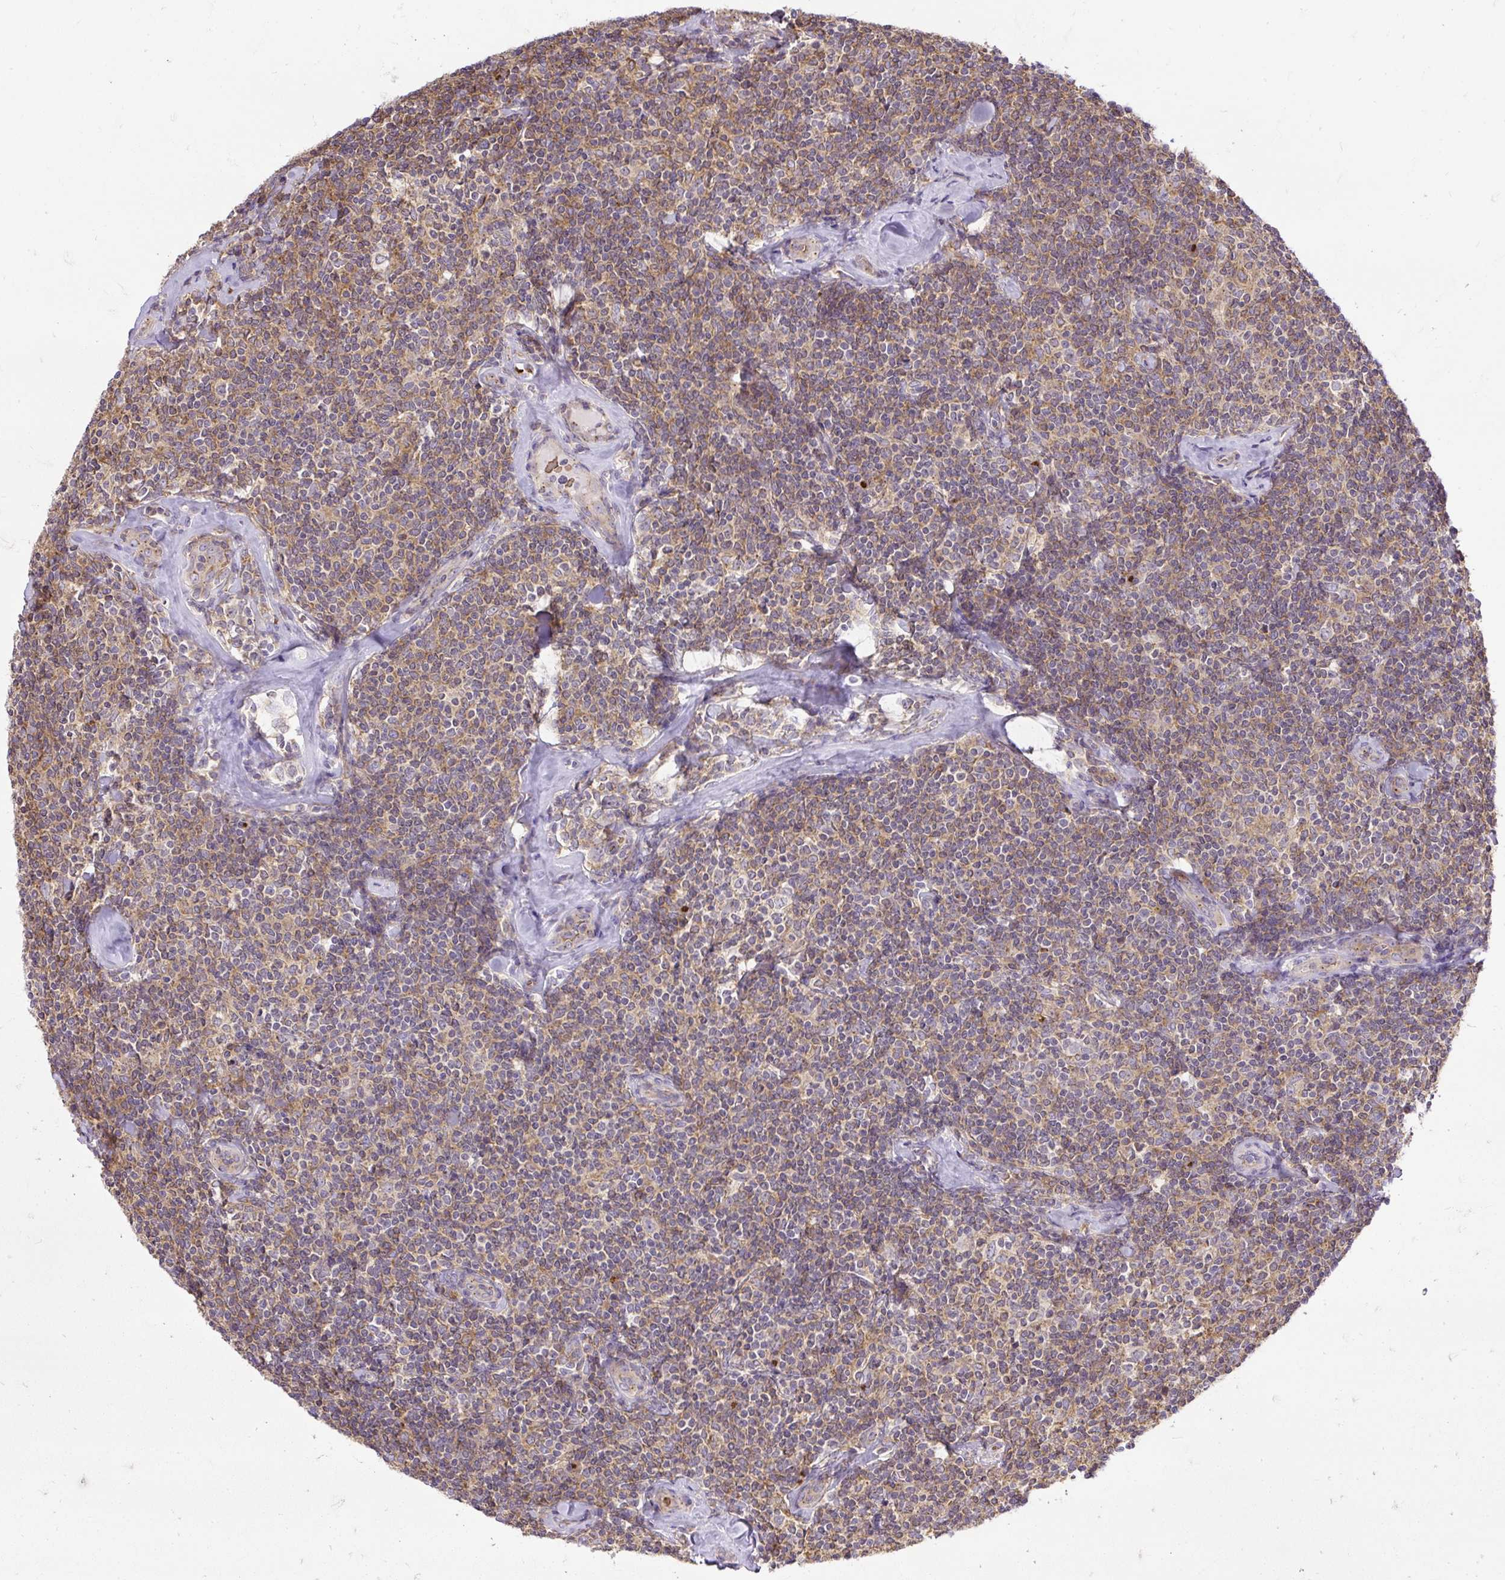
{"staining": {"intensity": "weak", "quantity": ">75%", "location": "cytoplasmic/membranous"}, "tissue": "lymphoma", "cell_type": "Tumor cells", "image_type": "cancer", "snomed": [{"axis": "morphology", "description": "Malignant lymphoma, non-Hodgkin's type, Low grade"}, {"axis": "topography", "description": "Lymph node"}], "caption": "Malignant lymphoma, non-Hodgkin's type (low-grade) stained for a protein shows weak cytoplasmic/membranous positivity in tumor cells.", "gene": "SMC4", "patient": {"sex": "female", "age": 56}}